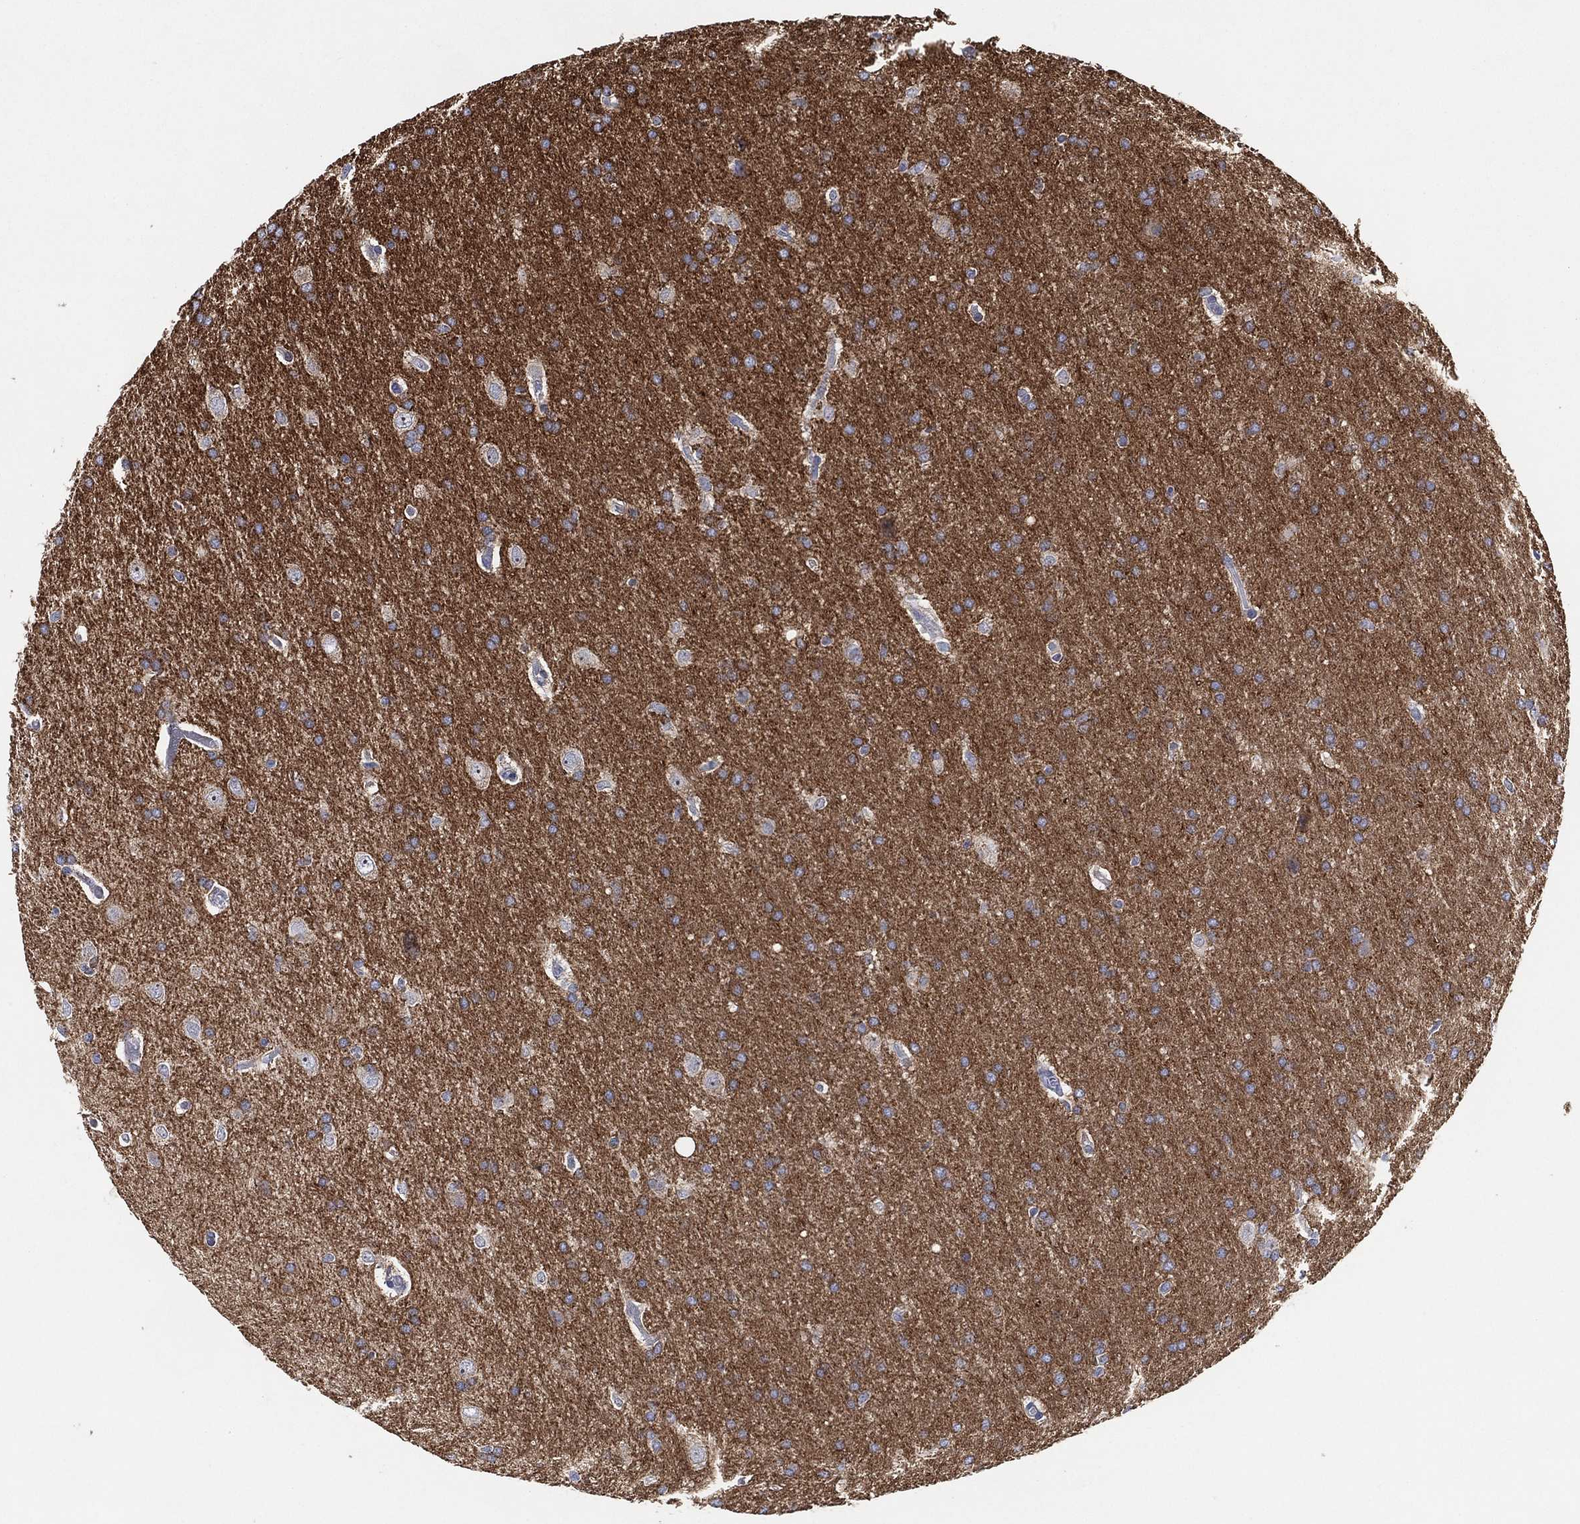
{"staining": {"intensity": "moderate", "quantity": "<25%", "location": "cytoplasmic/membranous"}, "tissue": "glioma", "cell_type": "Tumor cells", "image_type": "cancer", "snomed": [{"axis": "morphology", "description": "Glioma, malignant, Low grade"}, {"axis": "topography", "description": "Brain"}], "caption": "Approximately <25% of tumor cells in human glioma show moderate cytoplasmic/membranous protein expression as visualized by brown immunohistochemical staining.", "gene": "GCAT", "patient": {"sex": "female", "age": 32}}